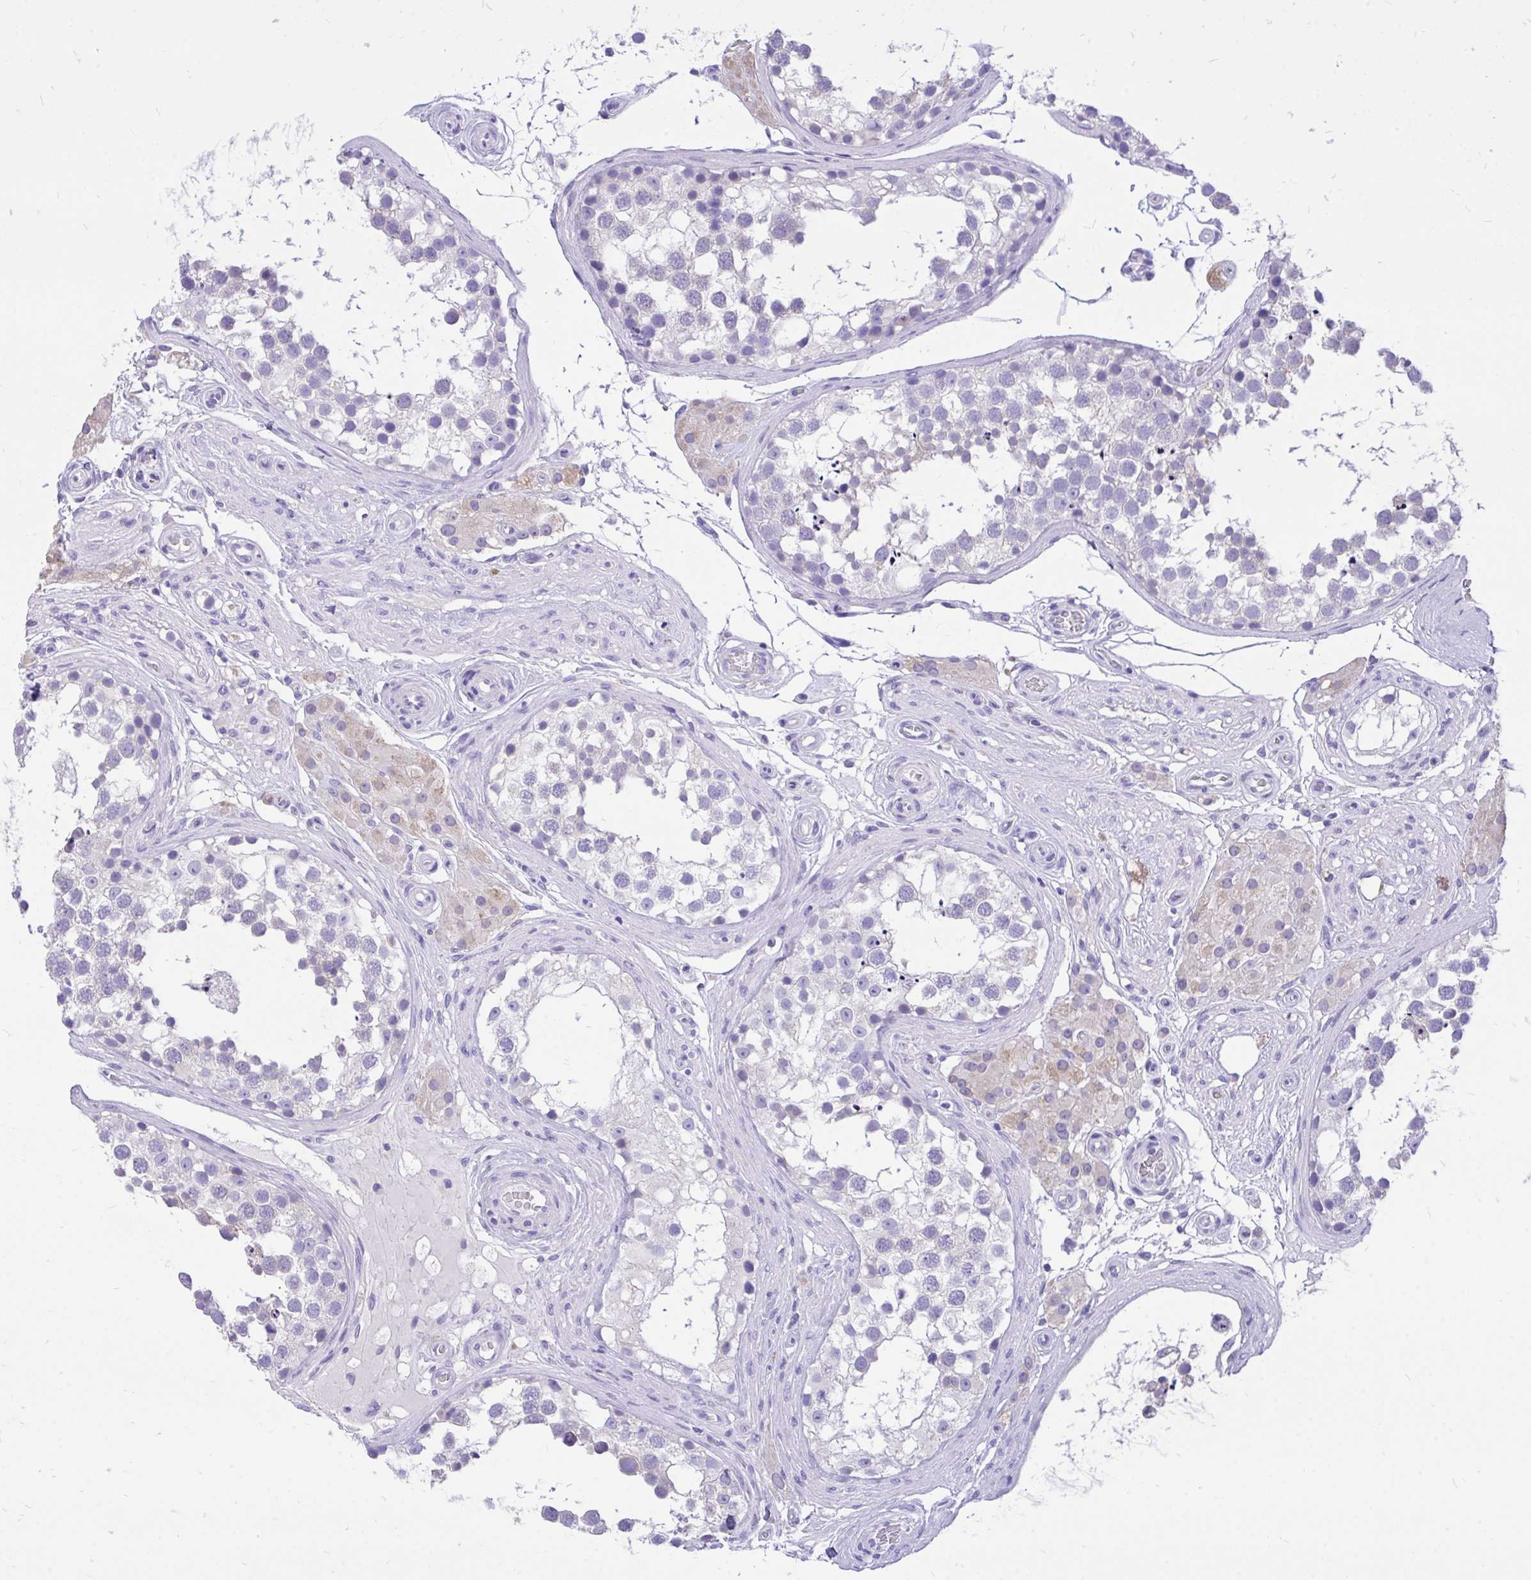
{"staining": {"intensity": "negative", "quantity": "none", "location": "none"}, "tissue": "testis", "cell_type": "Cells in seminiferous ducts", "image_type": "normal", "snomed": [{"axis": "morphology", "description": "Normal tissue, NOS"}, {"axis": "morphology", "description": "Seminoma, NOS"}, {"axis": "topography", "description": "Testis"}], "caption": "Histopathology image shows no protein expression in cells in seminiferous ducts of benign testis. Nuclei are stained in blue.", "gene": "MON1A", "patient": {"sex": "male", "age": 65}}